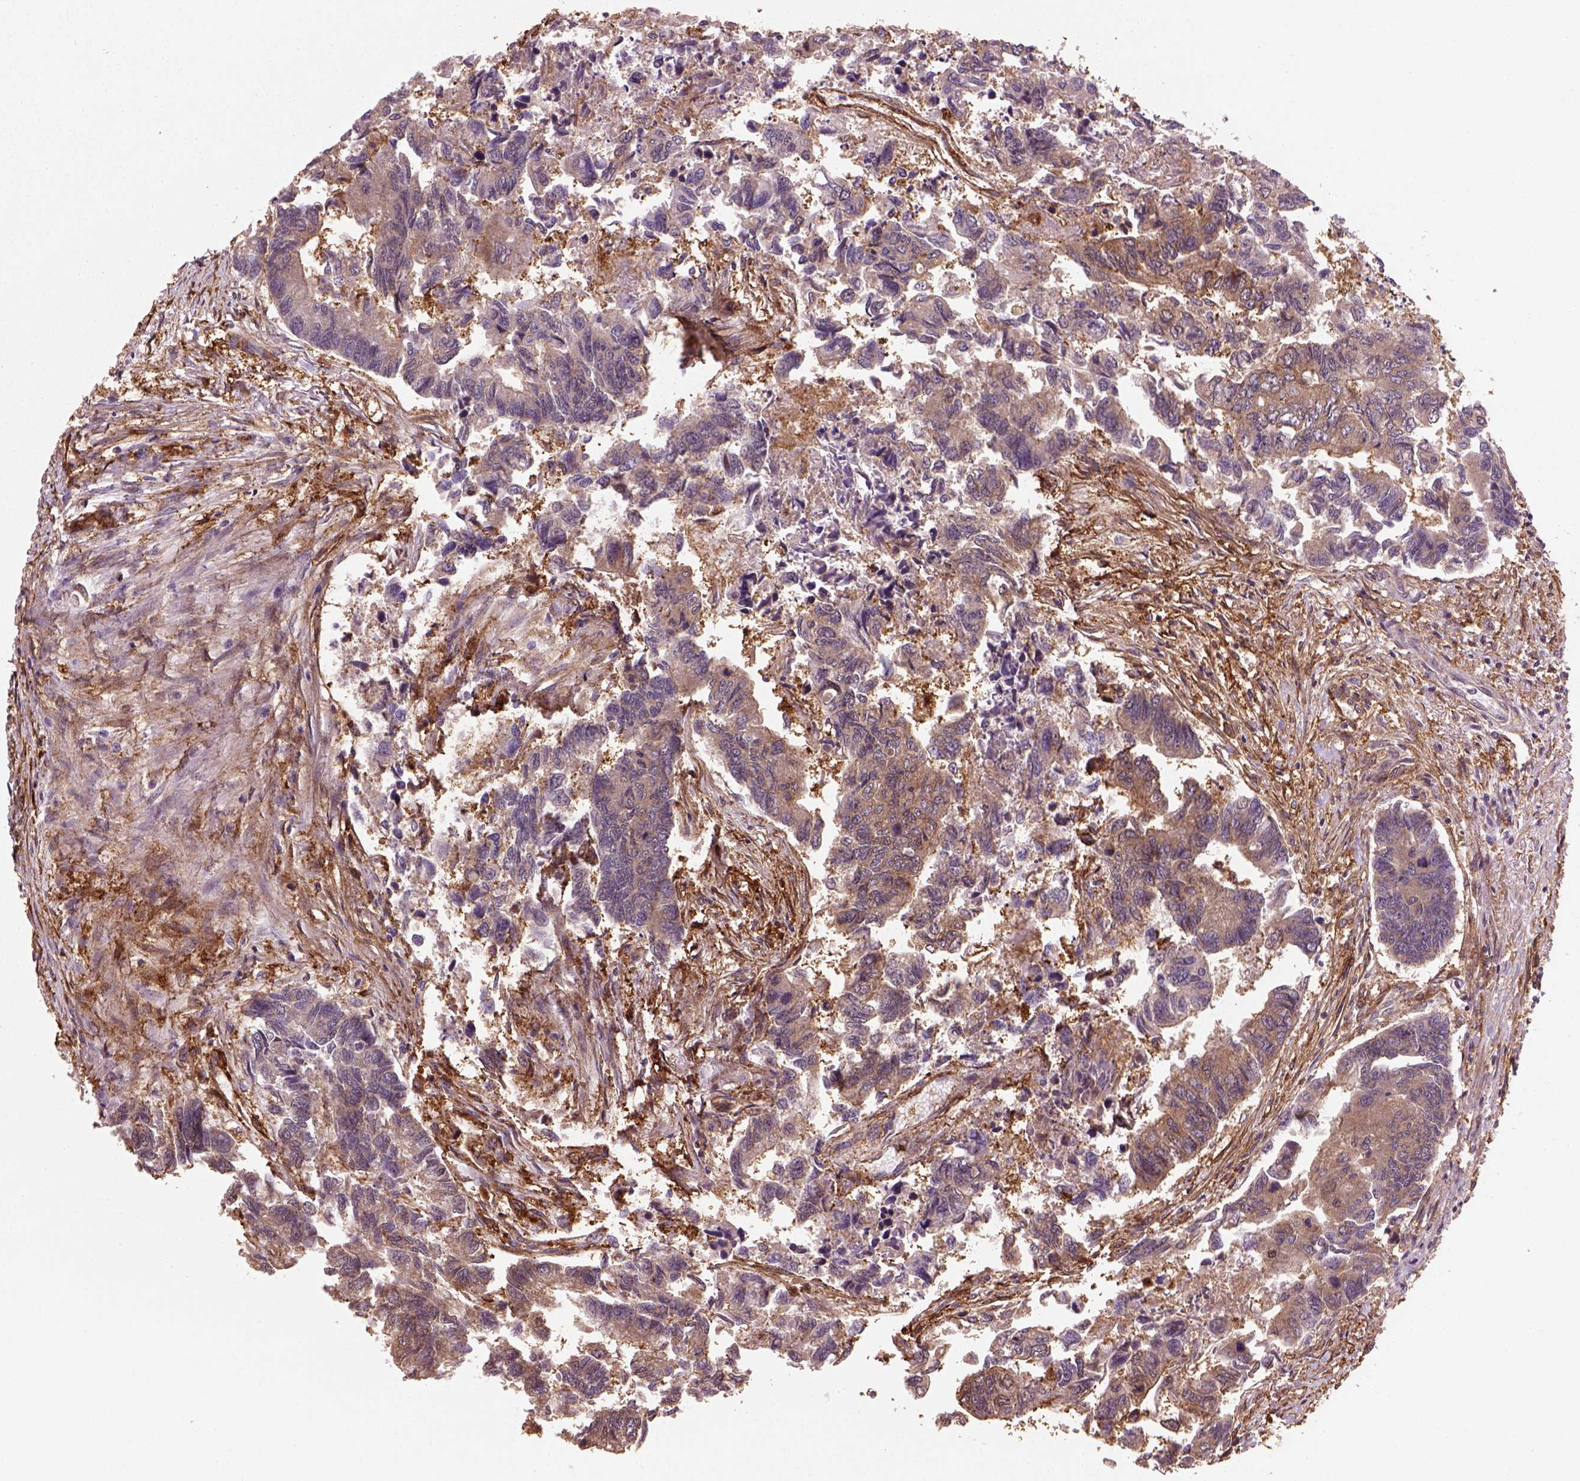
{"staining": {"intensity": "weak", "quantity": "25%-75%", "location": "cytoplasmic/membranous"}, "tissue": "colorectal cancer", "cell_type": "Tumor cells", "image_type": "cancer", "snomed": [{"axis": "morphology", "description": "Adenocarcinoma, NOS"}, {"axis": "topography", "description": "Colon"}], "caption": "A brown stain shows weak cytoplasmic/membranous positivity of a protein in colorectal adenocarcinoma tumor cells.", "gene": "MARCKS", "patient": {"sex": "female", "age": 65}}